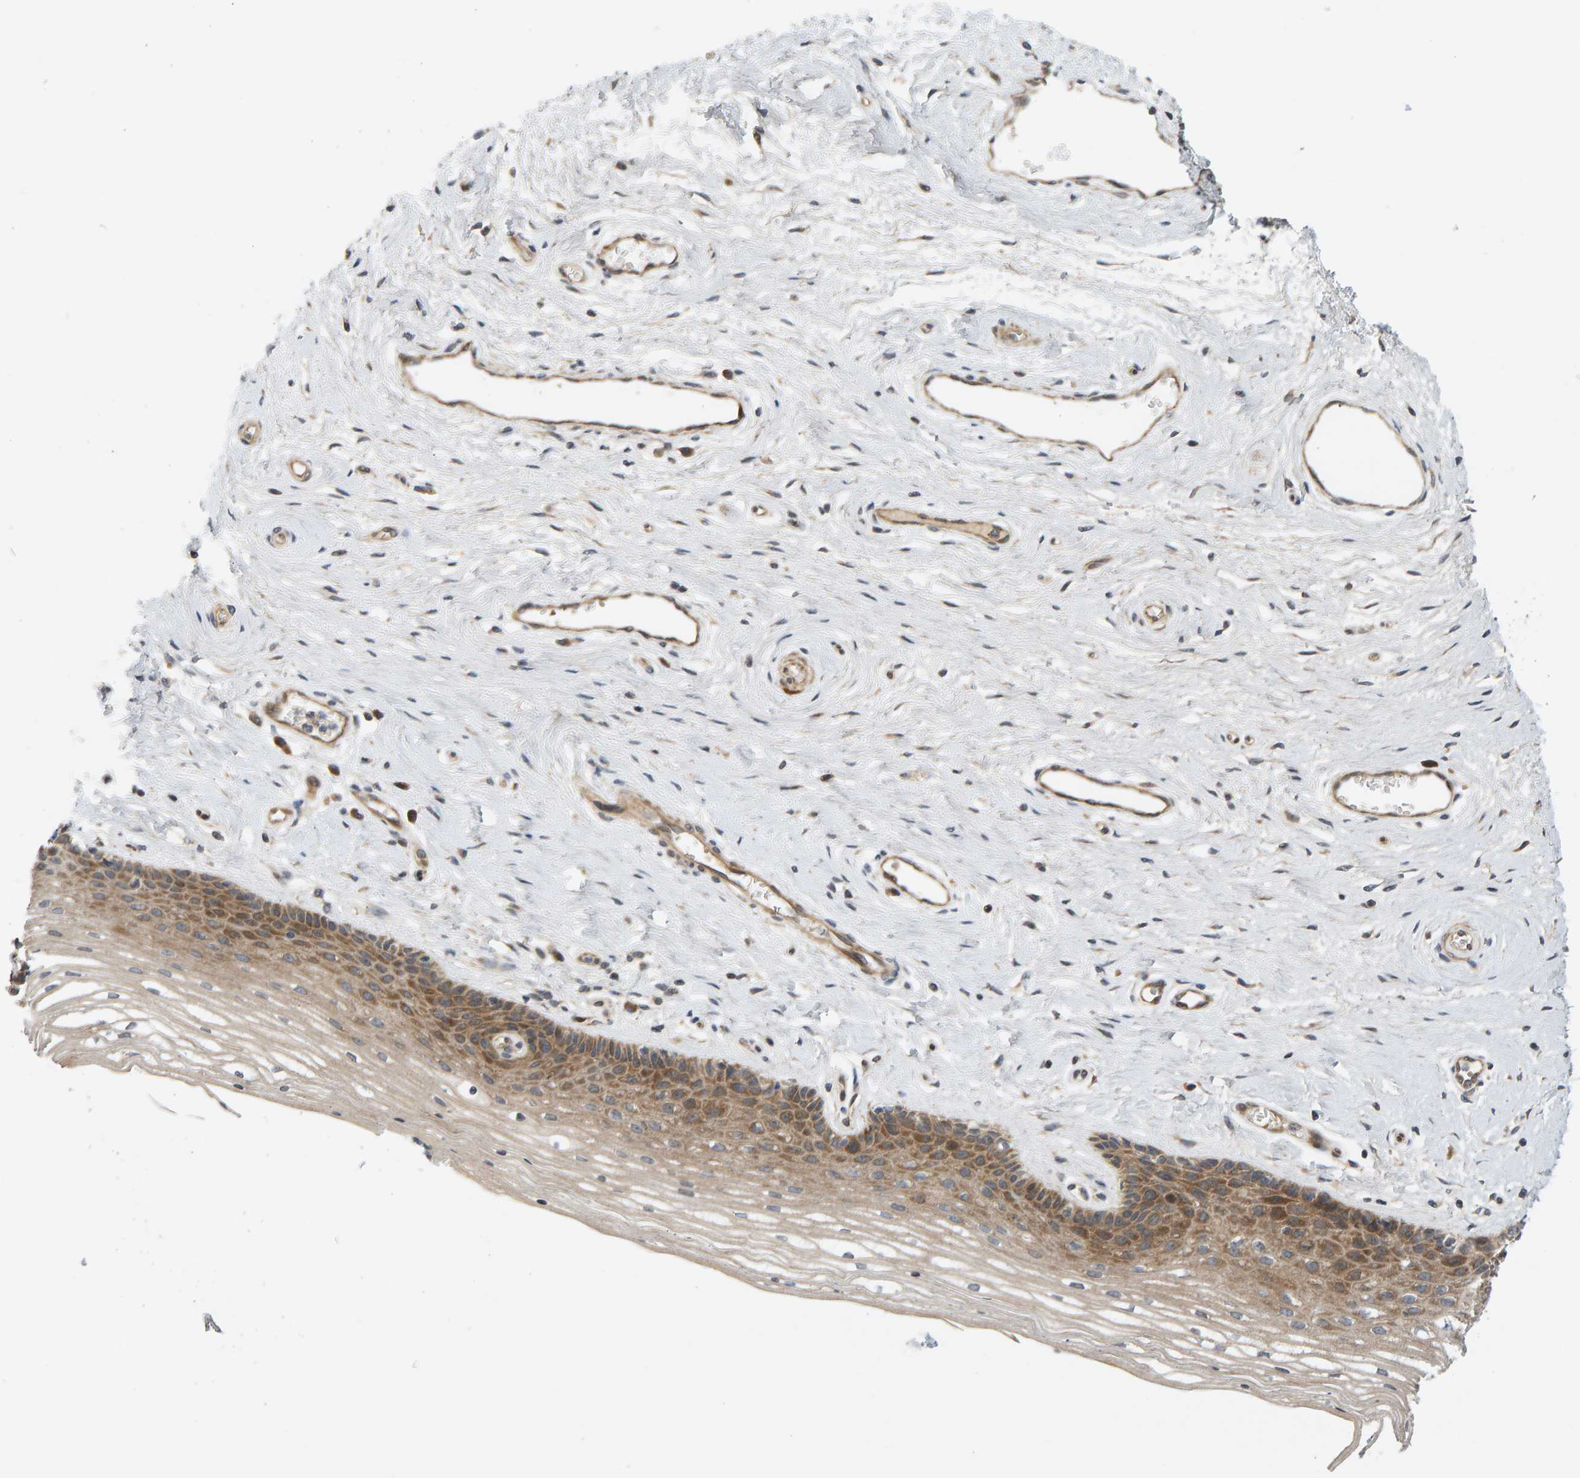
{"staining": {"intensity": "moderate", "quantity": "25%-75%", "location": "cytoplasmic/membranous"}, "tissue": "vagina", "cell_type": "Squamous epithelial cells", "image_type": "normal", "snomed": [{"axis": "morphology", "description": "Normal tissue, NOS"}, {"axis": "topography", "description": "Vagina"}], "caption": "IHC of unremarkable vagina reveals medium levels of moderate cytoplasmic/membranous staining in about 25%-75% of squamous epithelial cells.", "gene": "BAHCC1", "patient": {"sex": "female", "age": 46}}